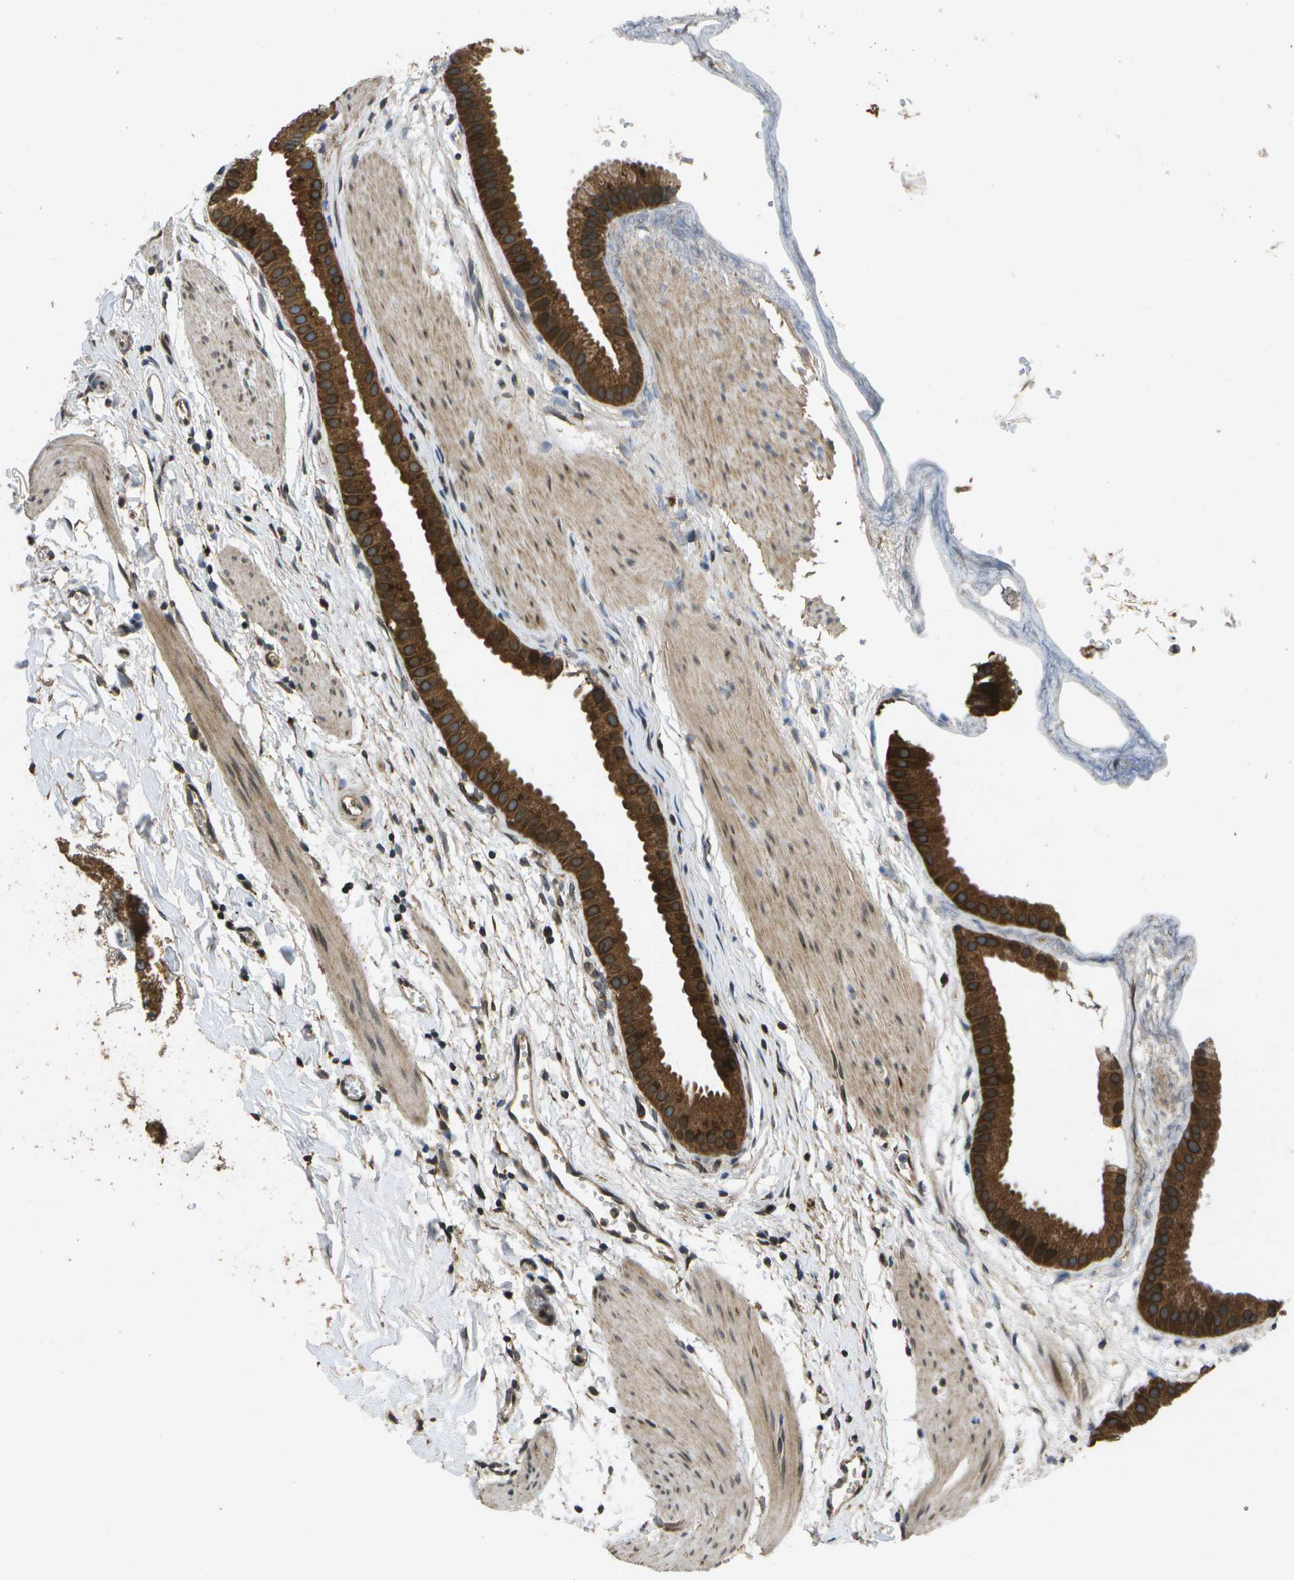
{"staining": {"intensity": "strong", "quantity": ">75%", "location": "cytoplasmic/membranous"}, "tissue": "gallbladder", "cell_type": "Glandular cells", "image_type": "normal", "snomed": [{"axis": "morphology", "description": "Normal tissue, NOS"}, {"axis": "topography", "description": "Gallbladder"}], "caption": "Glandular cells demonstrate high levels of strong cytoplasmic/membranous staining in approximately >75% of cells in unremarkable human gallbladder.", "gene": "HFE", "patient": {"sex": "female", "age": 64}}